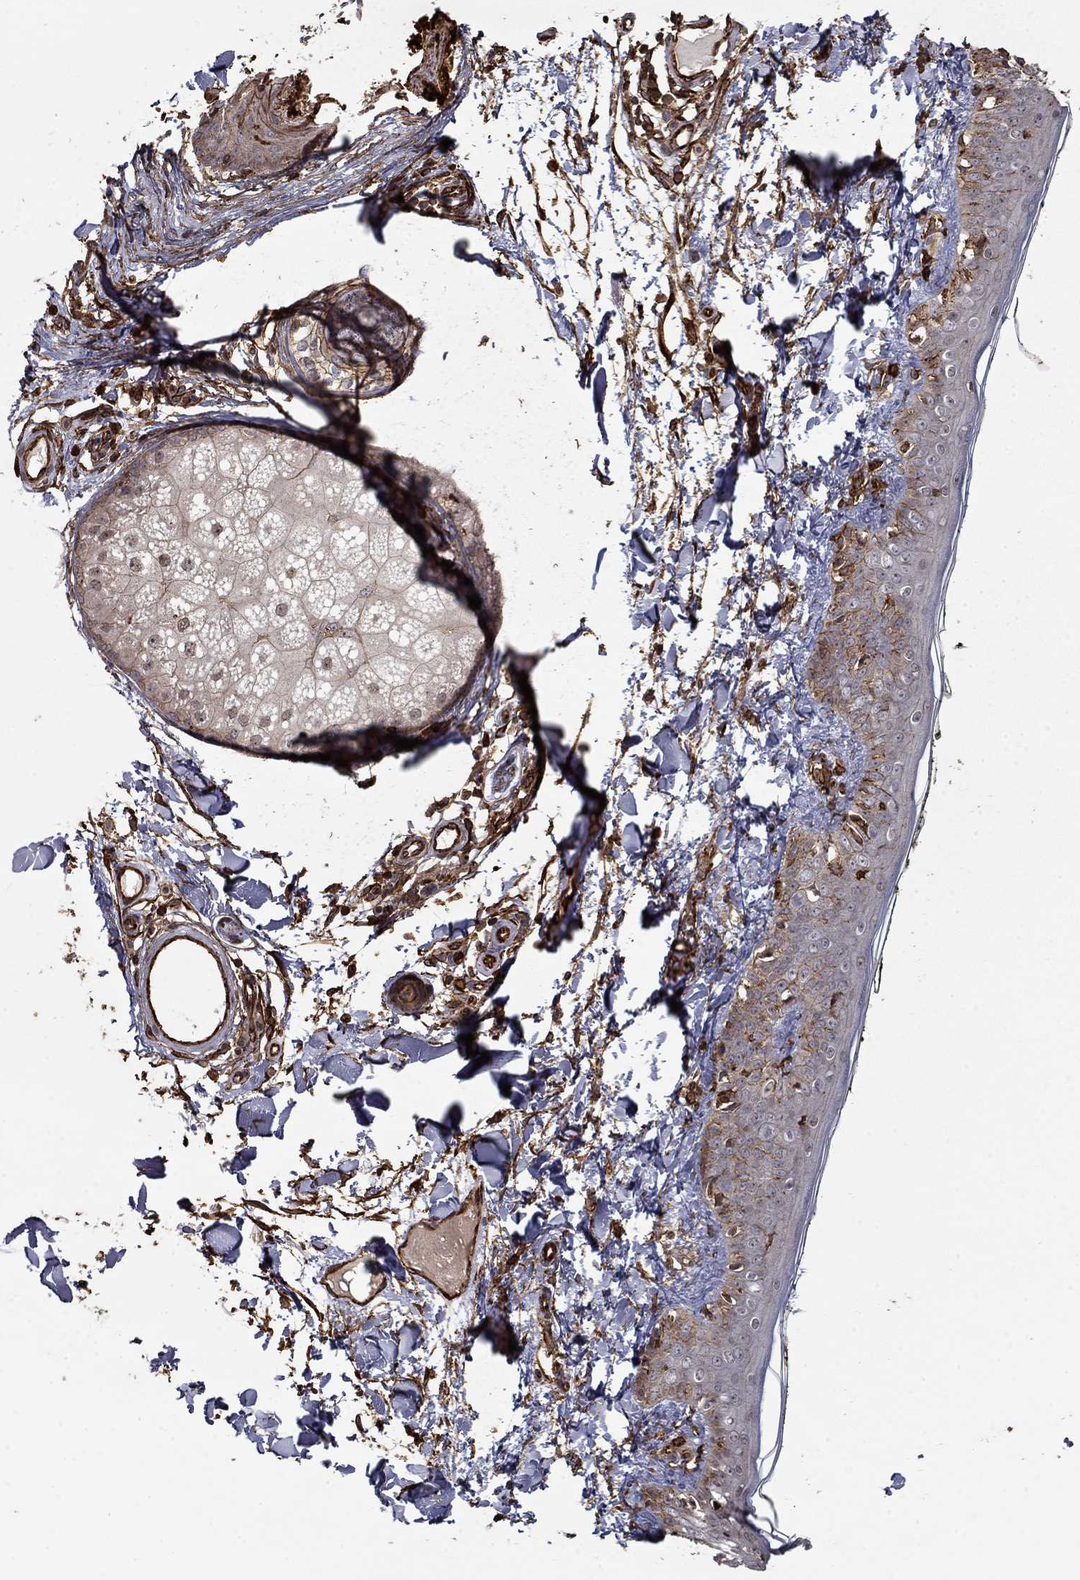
{"staining": {"intensity": "strong", "quantity": "25%-75%", "location": "cytoplasmic/membranous"}, "tissue": "skin", "cell_type": "Fibroblasts", "image_type": "normal", "snomed": [{"axis": "morphology", "description": "Normal tissue, NOS"}, {"axis": "topography", "description": "Skin"}], "caption": "Fibroblasts reveal strong cytoplasmic/membranous positivity in about 25%-75% of cells in unremarkable skin.", "gene": "ADM", "patient": {"sex": "male", "age": 76}}